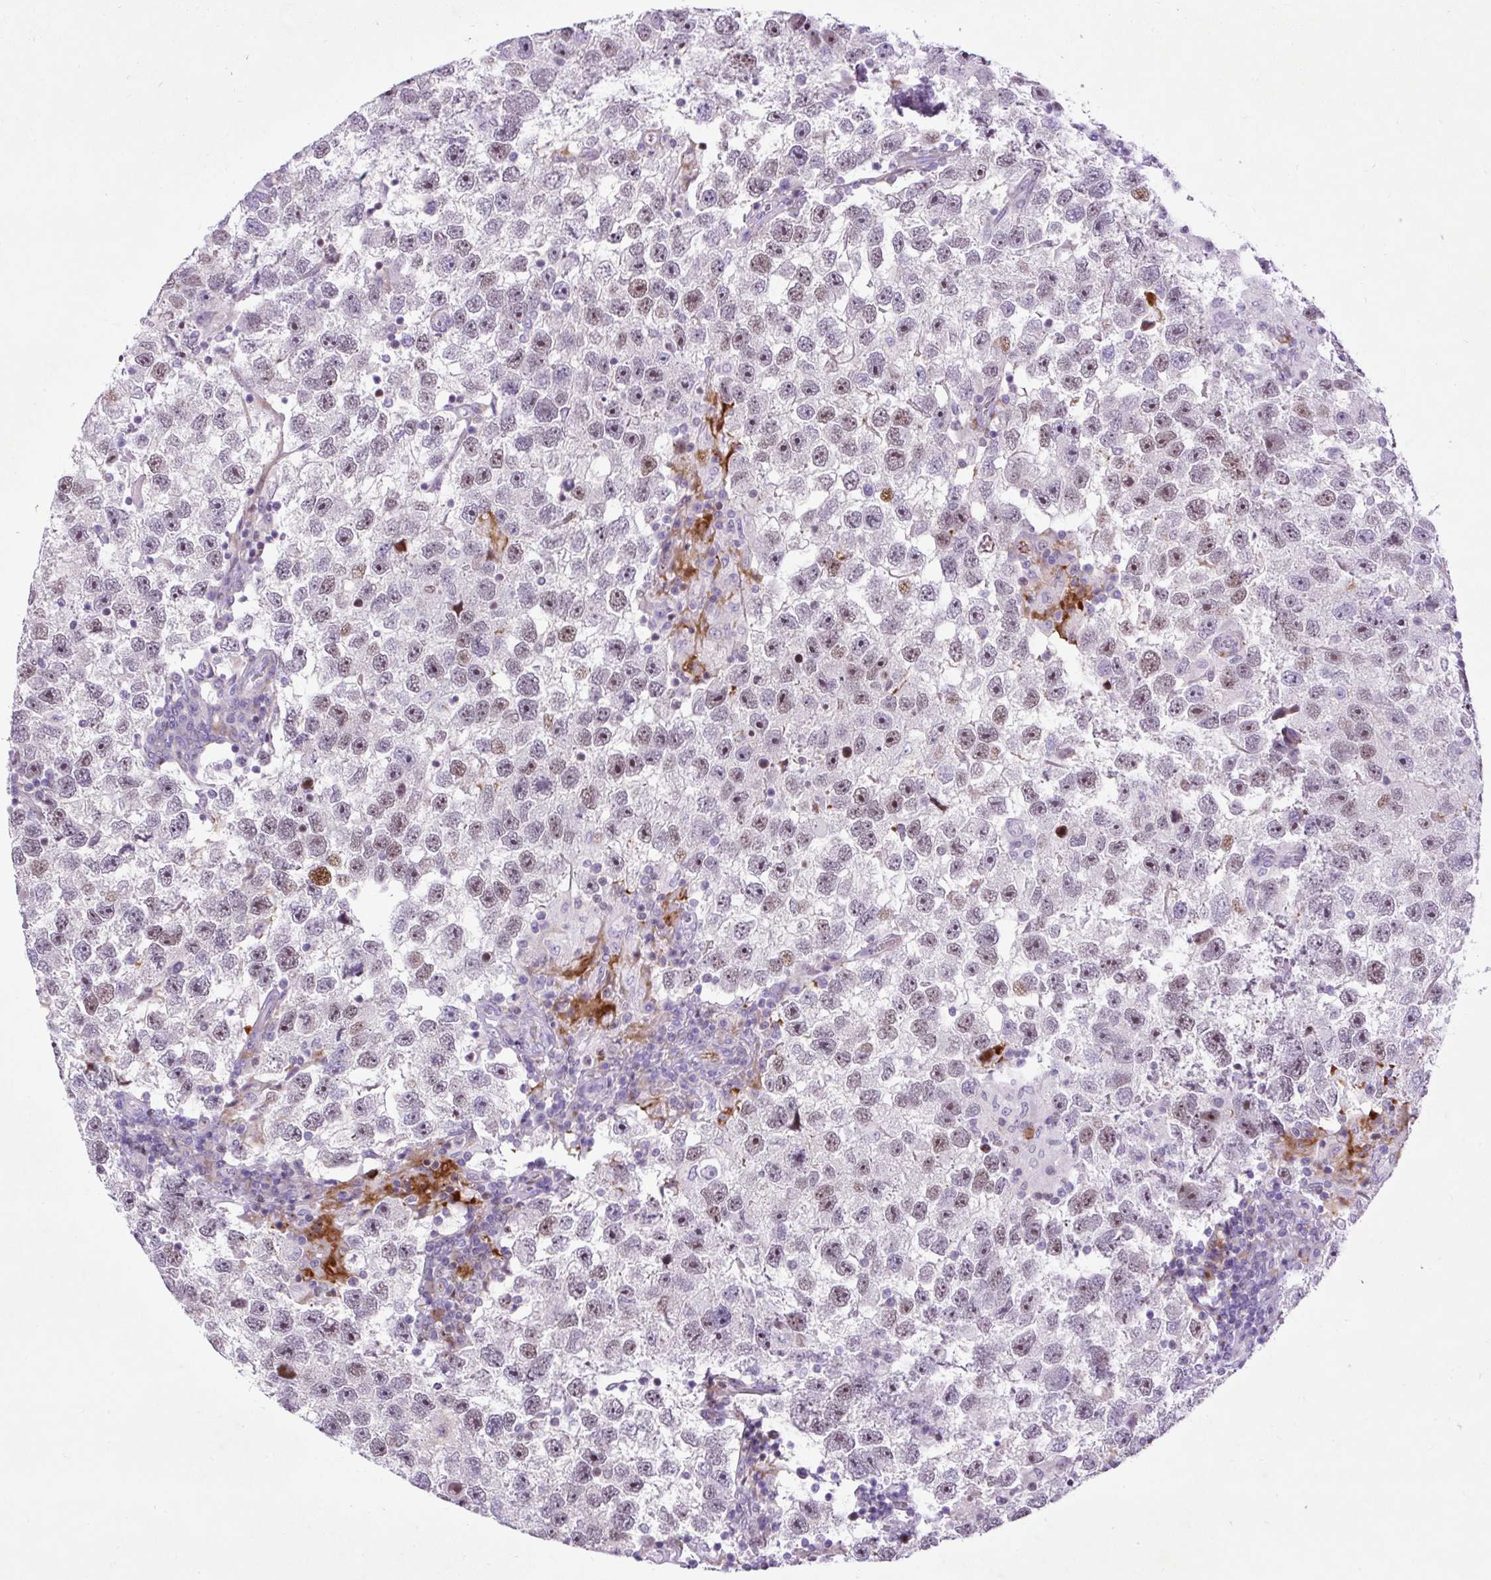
{"staining": {"intensity": "weak", "quantity": ">75%", "location": "nuclear"}, "tissue": "testis cancer", "cell_type": "Tumor cells", "image_type": "cancer", "snomed": [{"axis": "morphology", "description": "Seminoma, NOS"}, {"axis": "topography", "description": "Testis"}], "caption": "An immunohistochemistry histopathology image of tumor tissue is shown. Protein staining in brown highlights weak nuclear positivity in seminoma (testis) within tumor cells.", "gene": "SPC24", "patient": {"sex": "male", "age": 26}}